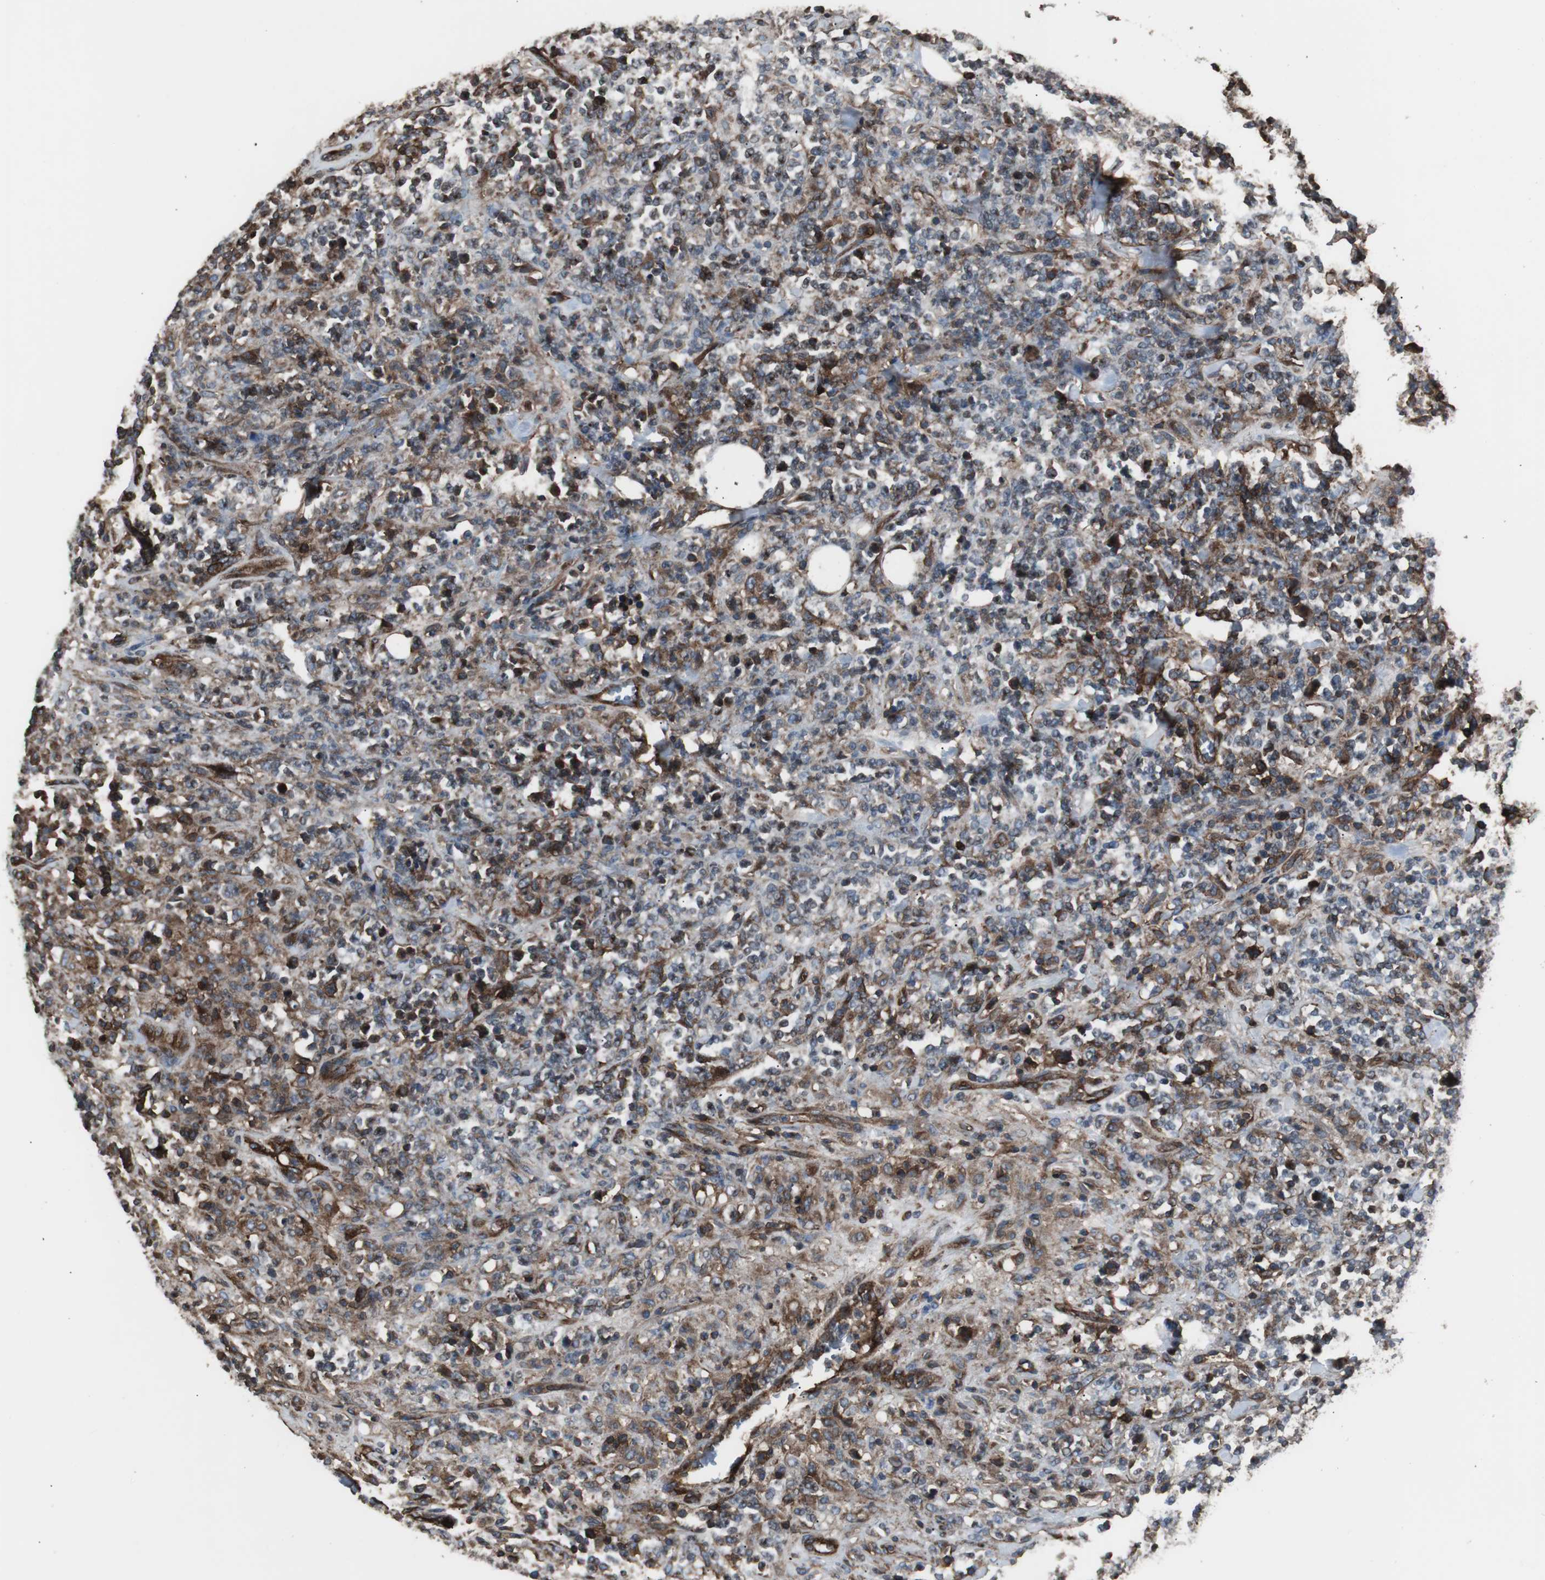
{"staining": {"intensity": "strong", "quantity": "25%-75%", "location": "cytoplasmic/membranous"}, "tissue": "lymphoma", "cell_type": "Tumor cells", "image_type": "cancer", "snomed": [{"axis": "morphology", "description": "Malignant lymphoma, non-Hodgkin's type, High grade"}, {"axis": "topography", "description": "Soft tissue"}], "caption": "This image exhibits immunohistochemistry (IHC) staining of lymphoma, with high strong cytoplasmic/membranous positivity in approximately 25%-75% of tumor cells.", "gene": "B2M", "patient": {"sex": "male", "age": 18}}